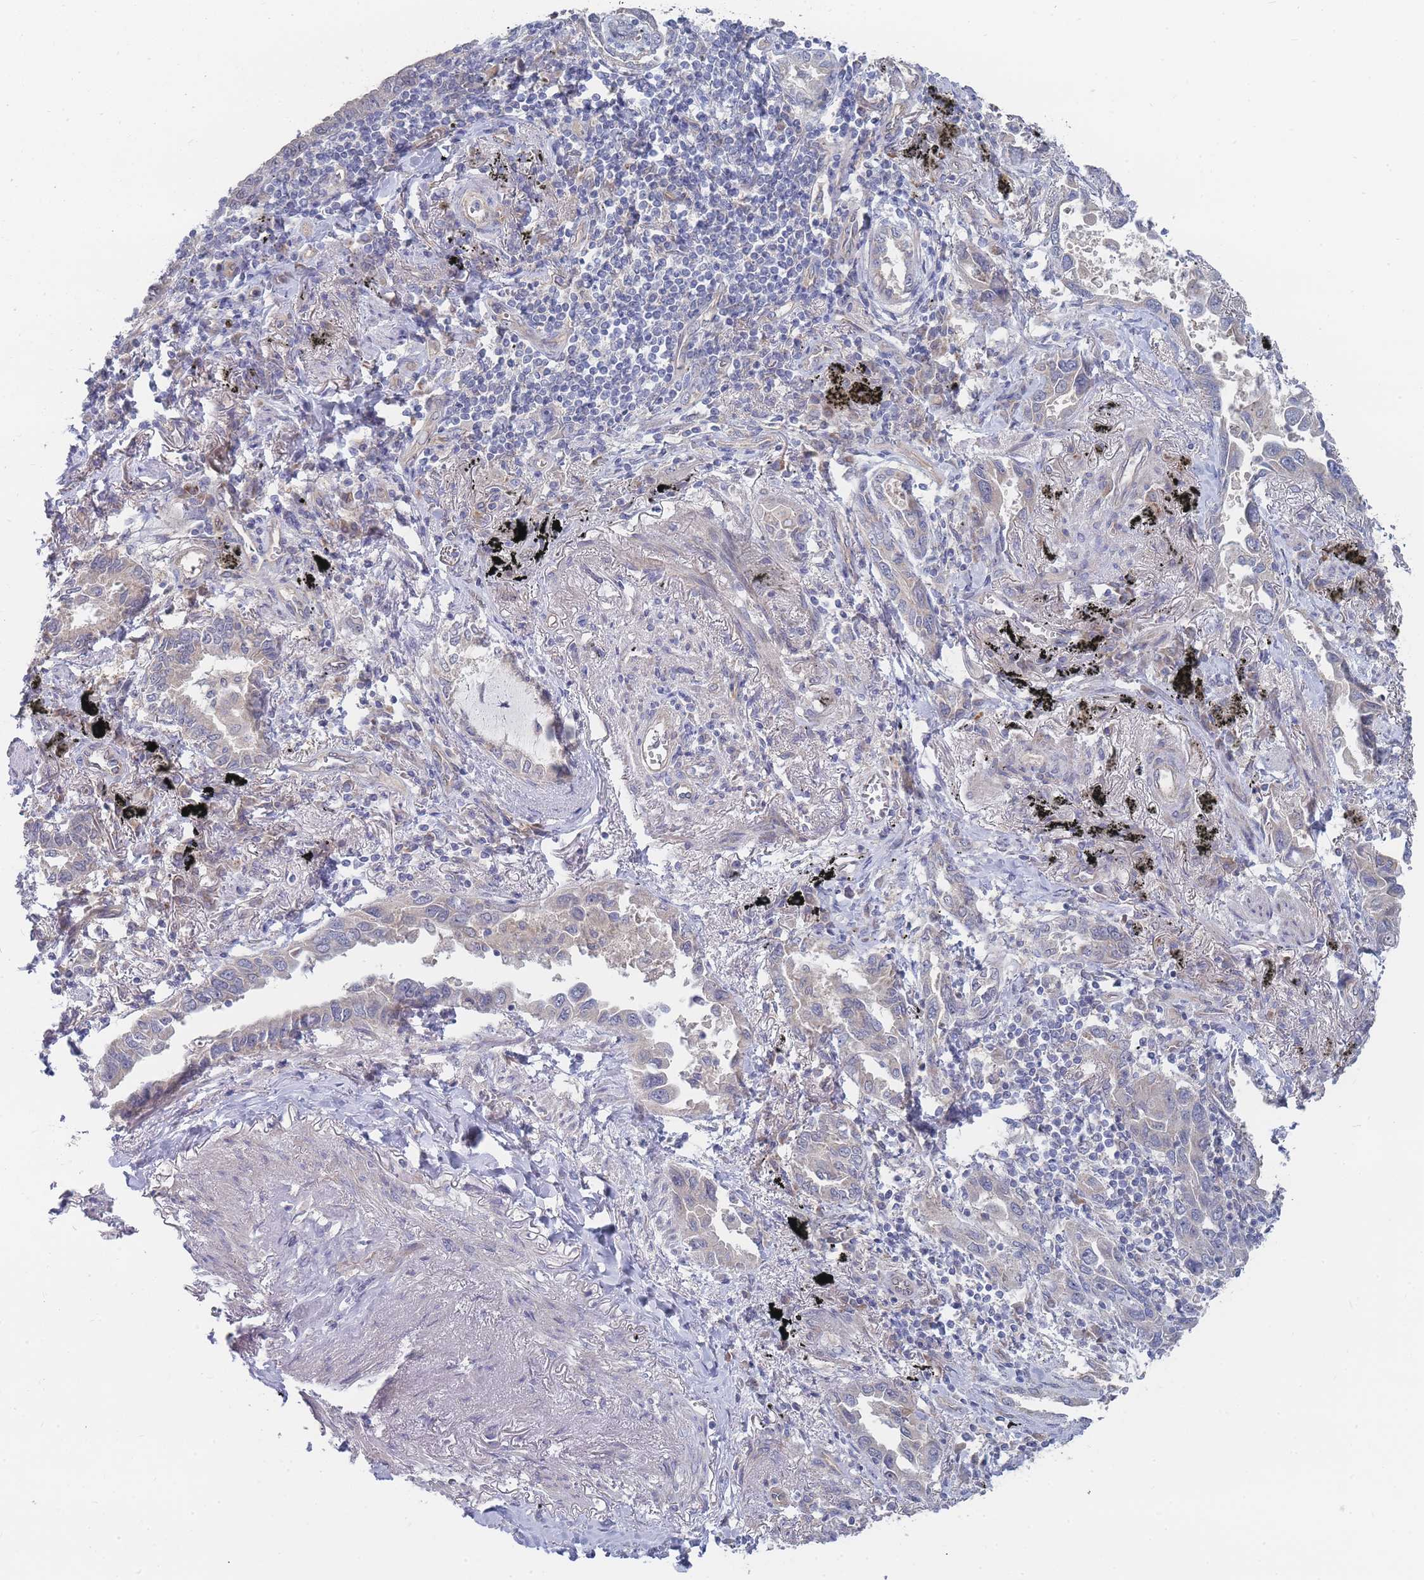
{"staining": {"intensity": "negative", "quantity": "none", "location": "none"}, "tissue": "lung cancer", "cell_type": "Tumor cells", "image_type": "cancer", "snomed": [{"axis": "morphology", "description": "Adenocarcinoma, NOS"}, {"axis": "topography", "description": "Lung"}], "caption": "DAB immunohistochemical staining of human adenocarcinoma (lung) demonstrates no significant positivity in tumor cells.", "gene": "NUB1", "patient": {"sex": "male", "age": 67}}